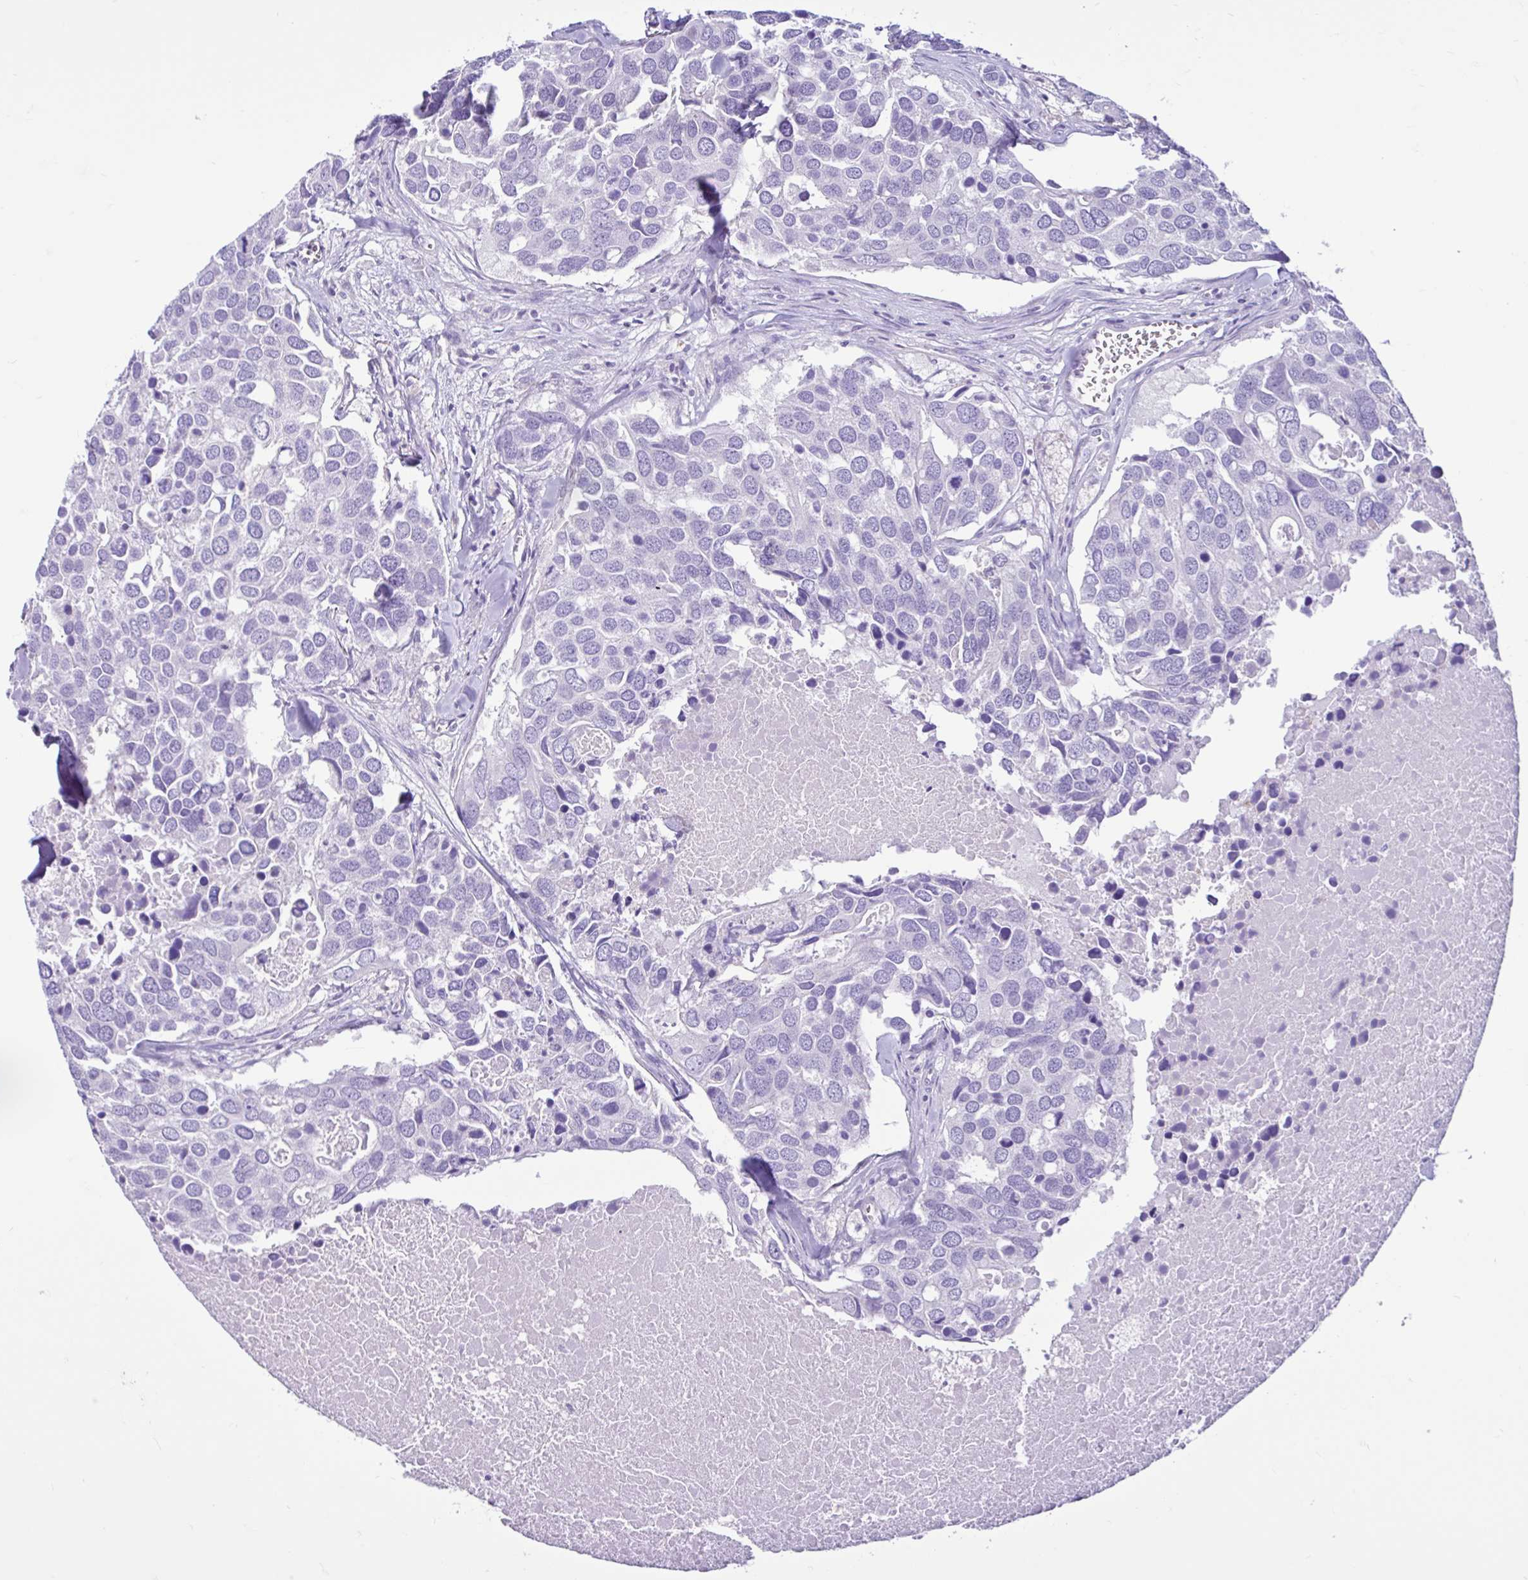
{"staining": {"intensity": "negative", "quantity": "none", "location": "none"}, "tissue": "breast cancer", "cell_type": "Tumor cells", "image_type": "cancer", "snomed": [{"axis": "morphology", "description": "Duct carcinoma"}, {"axis": "topography", "description": "Breast"}], "caption": "Immunohistochemistry micrograph of neoplastic tissue: breast cancer stained with DAB (3,3'-diaminobenzidine) exhibits no significant protein staining in tumor cells.", "gene": "CYP19A1", "patient": {"sex": "female", "age": 83}}